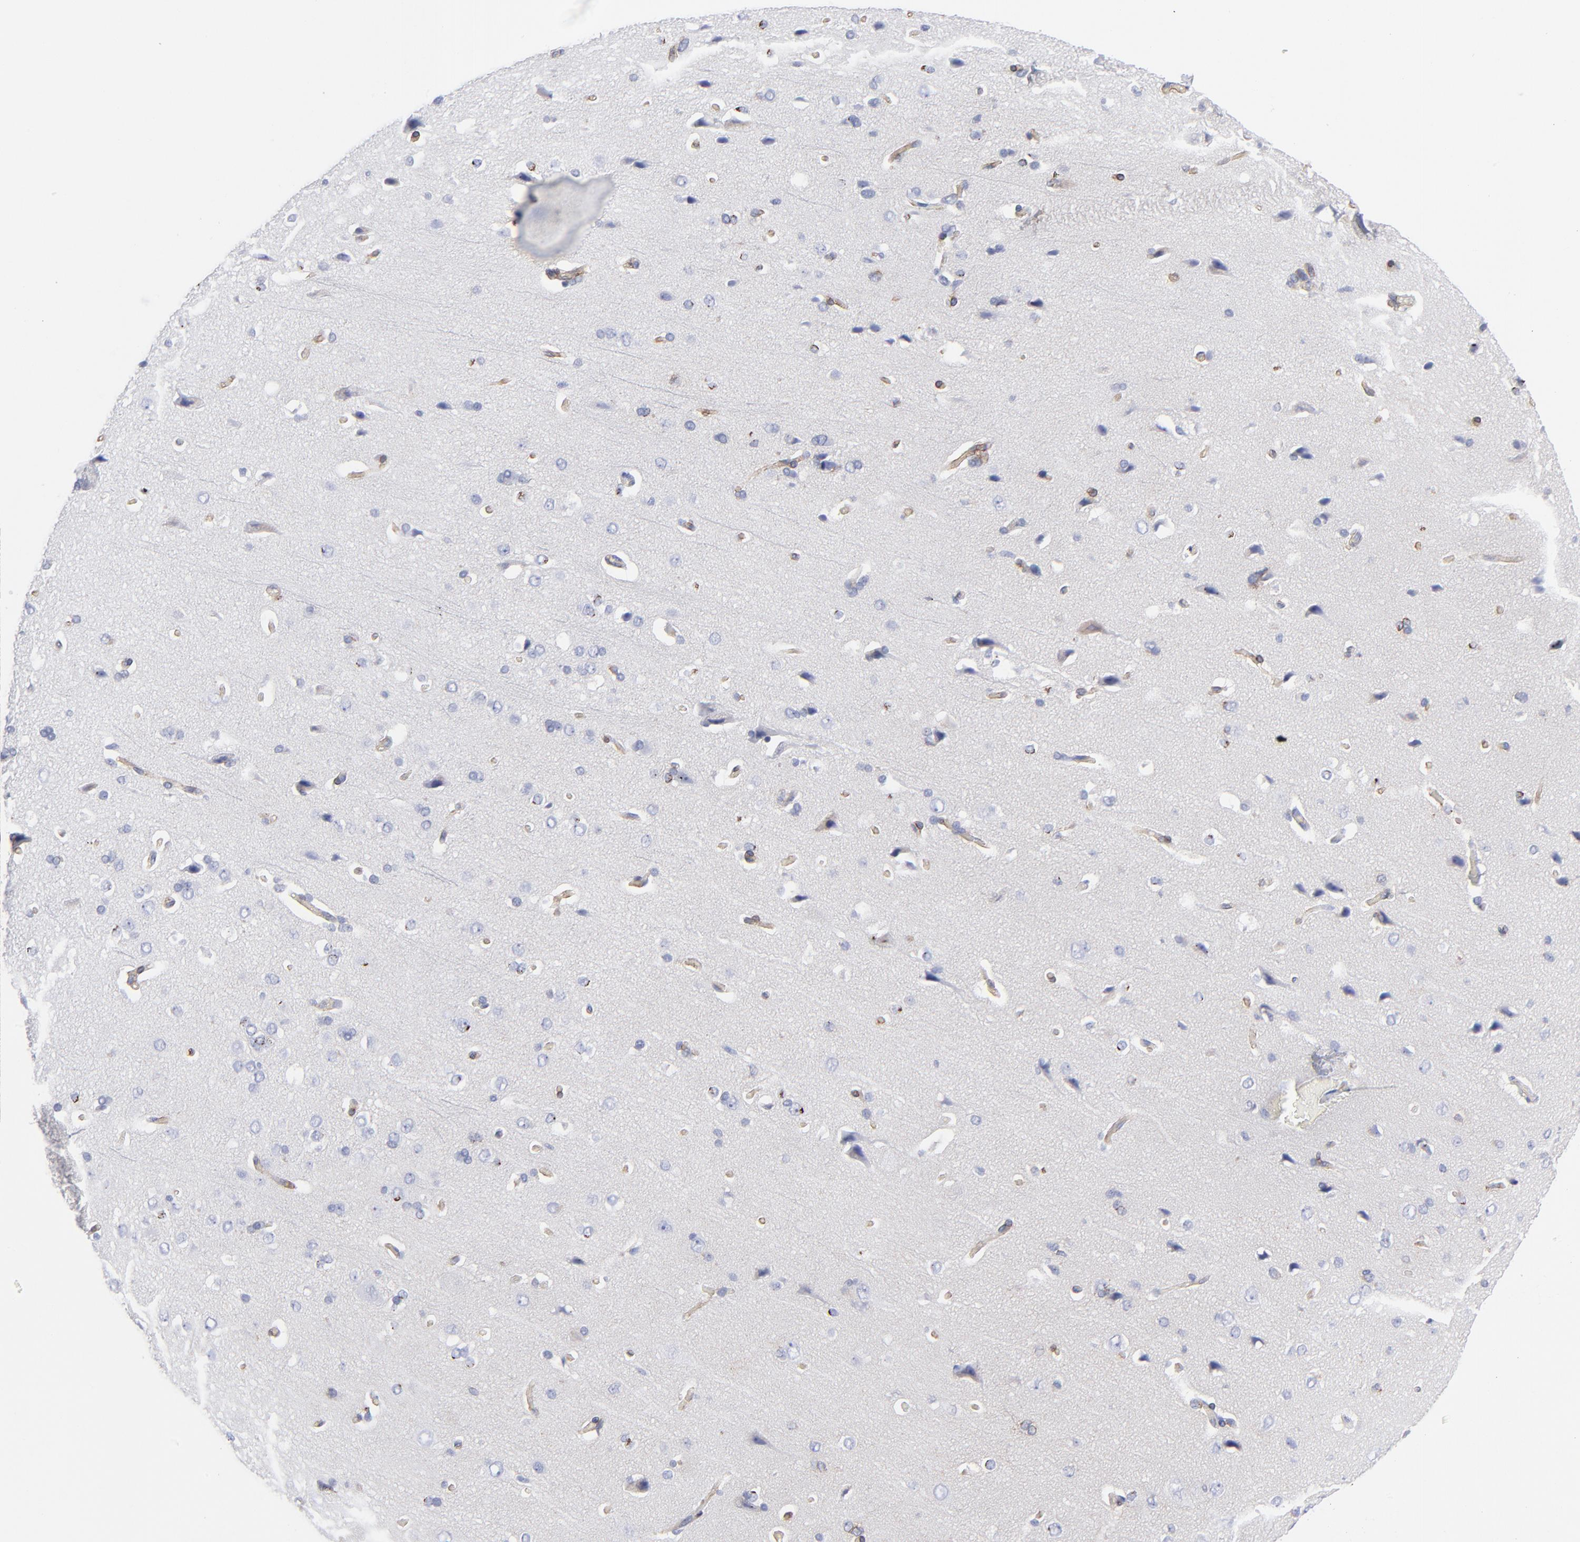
{"staining": {"intensity": "moderate", "quantity": ">75%", "location": "cytoplasmic/membranous"}, "tissue": "cerebral cortex", "cell_type": "Endothelial cells", "image_type": "normal", "snomed": [{"axis": "morphology", "description": "Normal tissue, NOS"}, {"axis": "topography", "description": "Cerebral cortex"}], "caption": "A brown stain shows moderate cytoplasmic/membranous positivity of a protein in endothelial cells of normal cerebral cortex. (IHC, brightfield microscopy, high magnification).", "gene": "PDGFRB", "patient": {"sex": "male", "age": 45}}